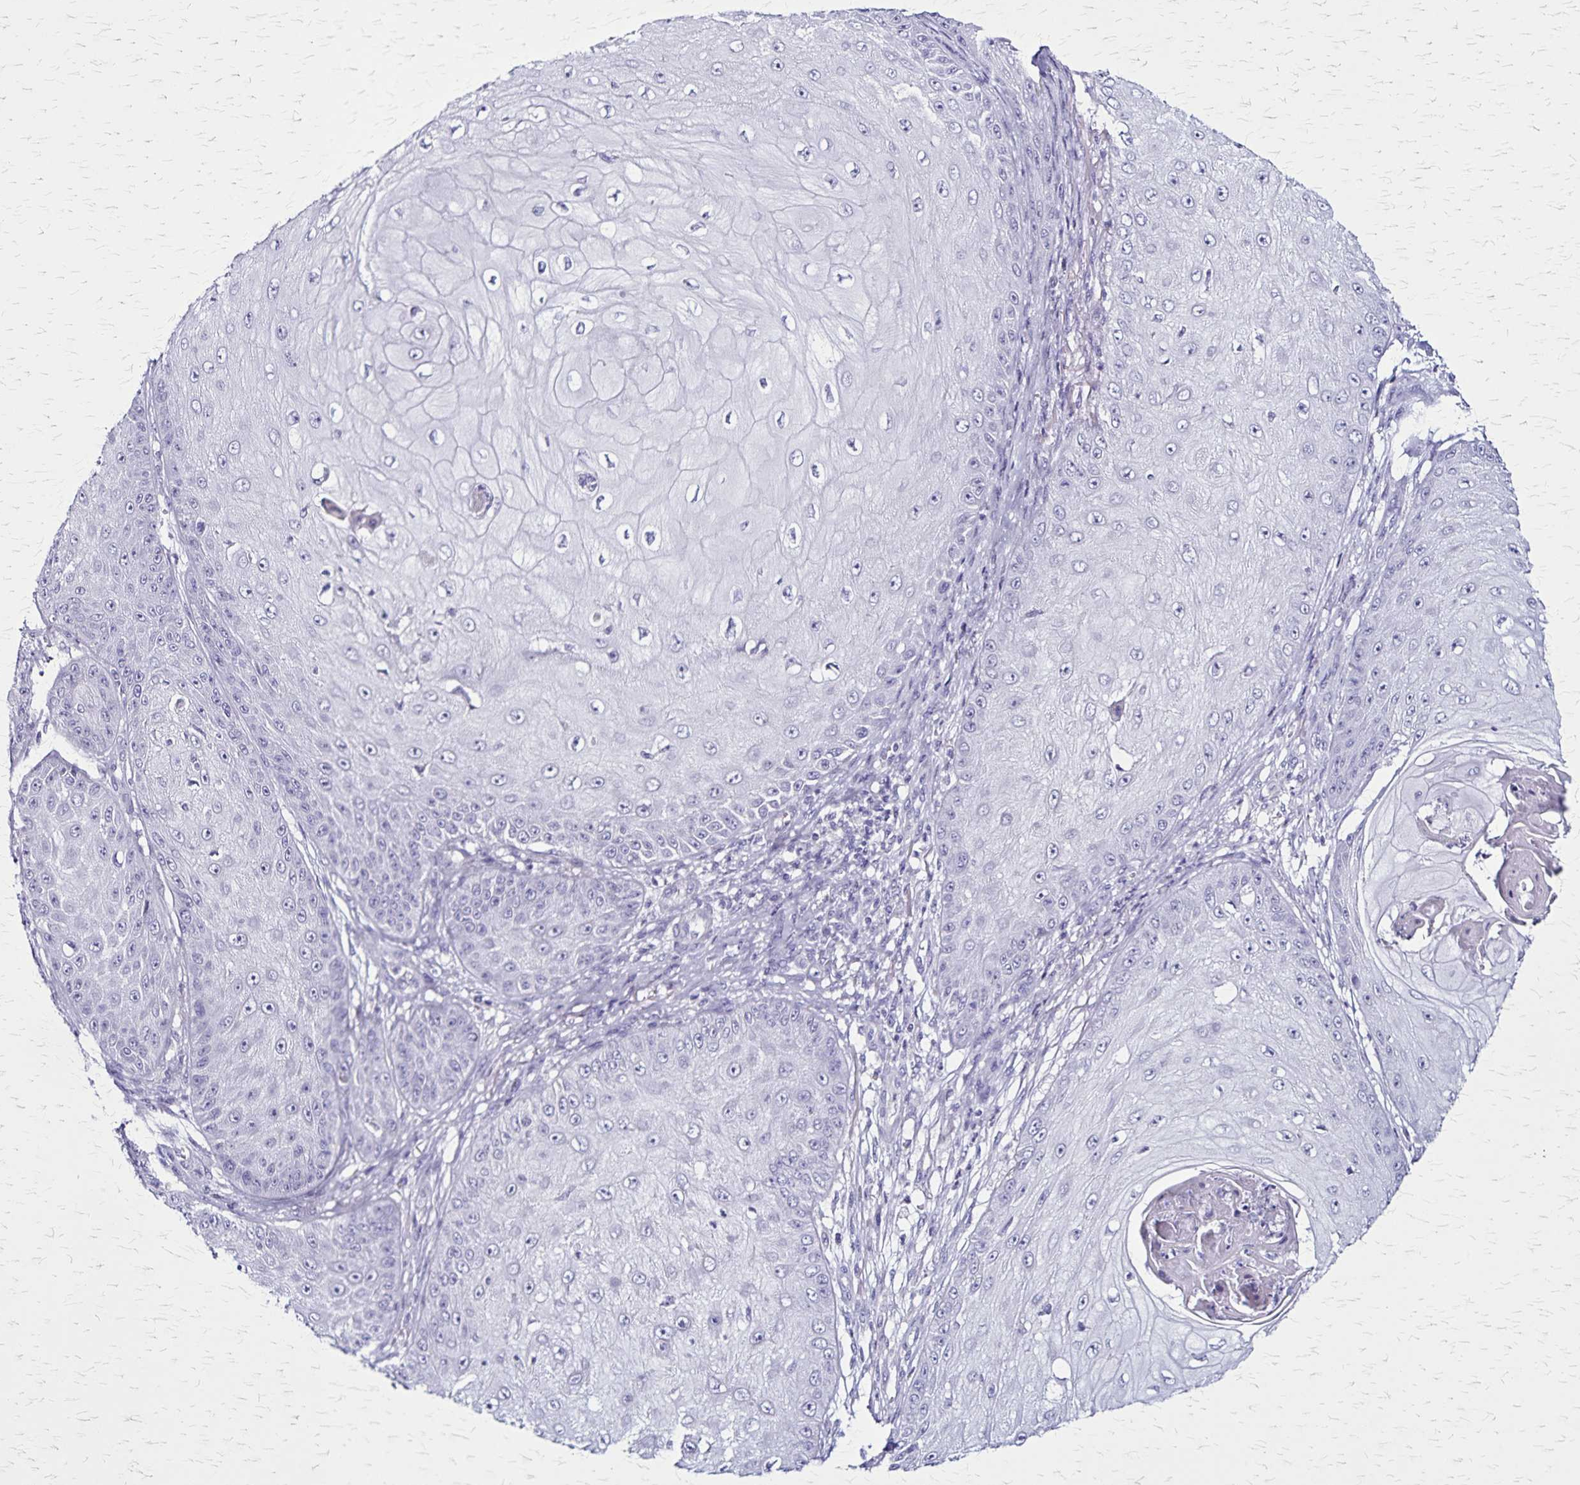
{"staining": {"intensity": "negative", "quantity": "none", "location": "none"}, "tissue": "skin cancer", "cell_type": "Tumor cells", "image_type": "cancer", "snomed": [{"axis": "morphology", "description": "Squamous cell carcinoma, NOS"}, {"axis": "topography", "description": "Skin"}], "caption": "This is an immunohistochemistry micrograph of human squamous cell carcinoma (skin). There is no staining in tumor cells.", "gene": "PLXNA4", "patient": {"sex": "male", "age": 70}}